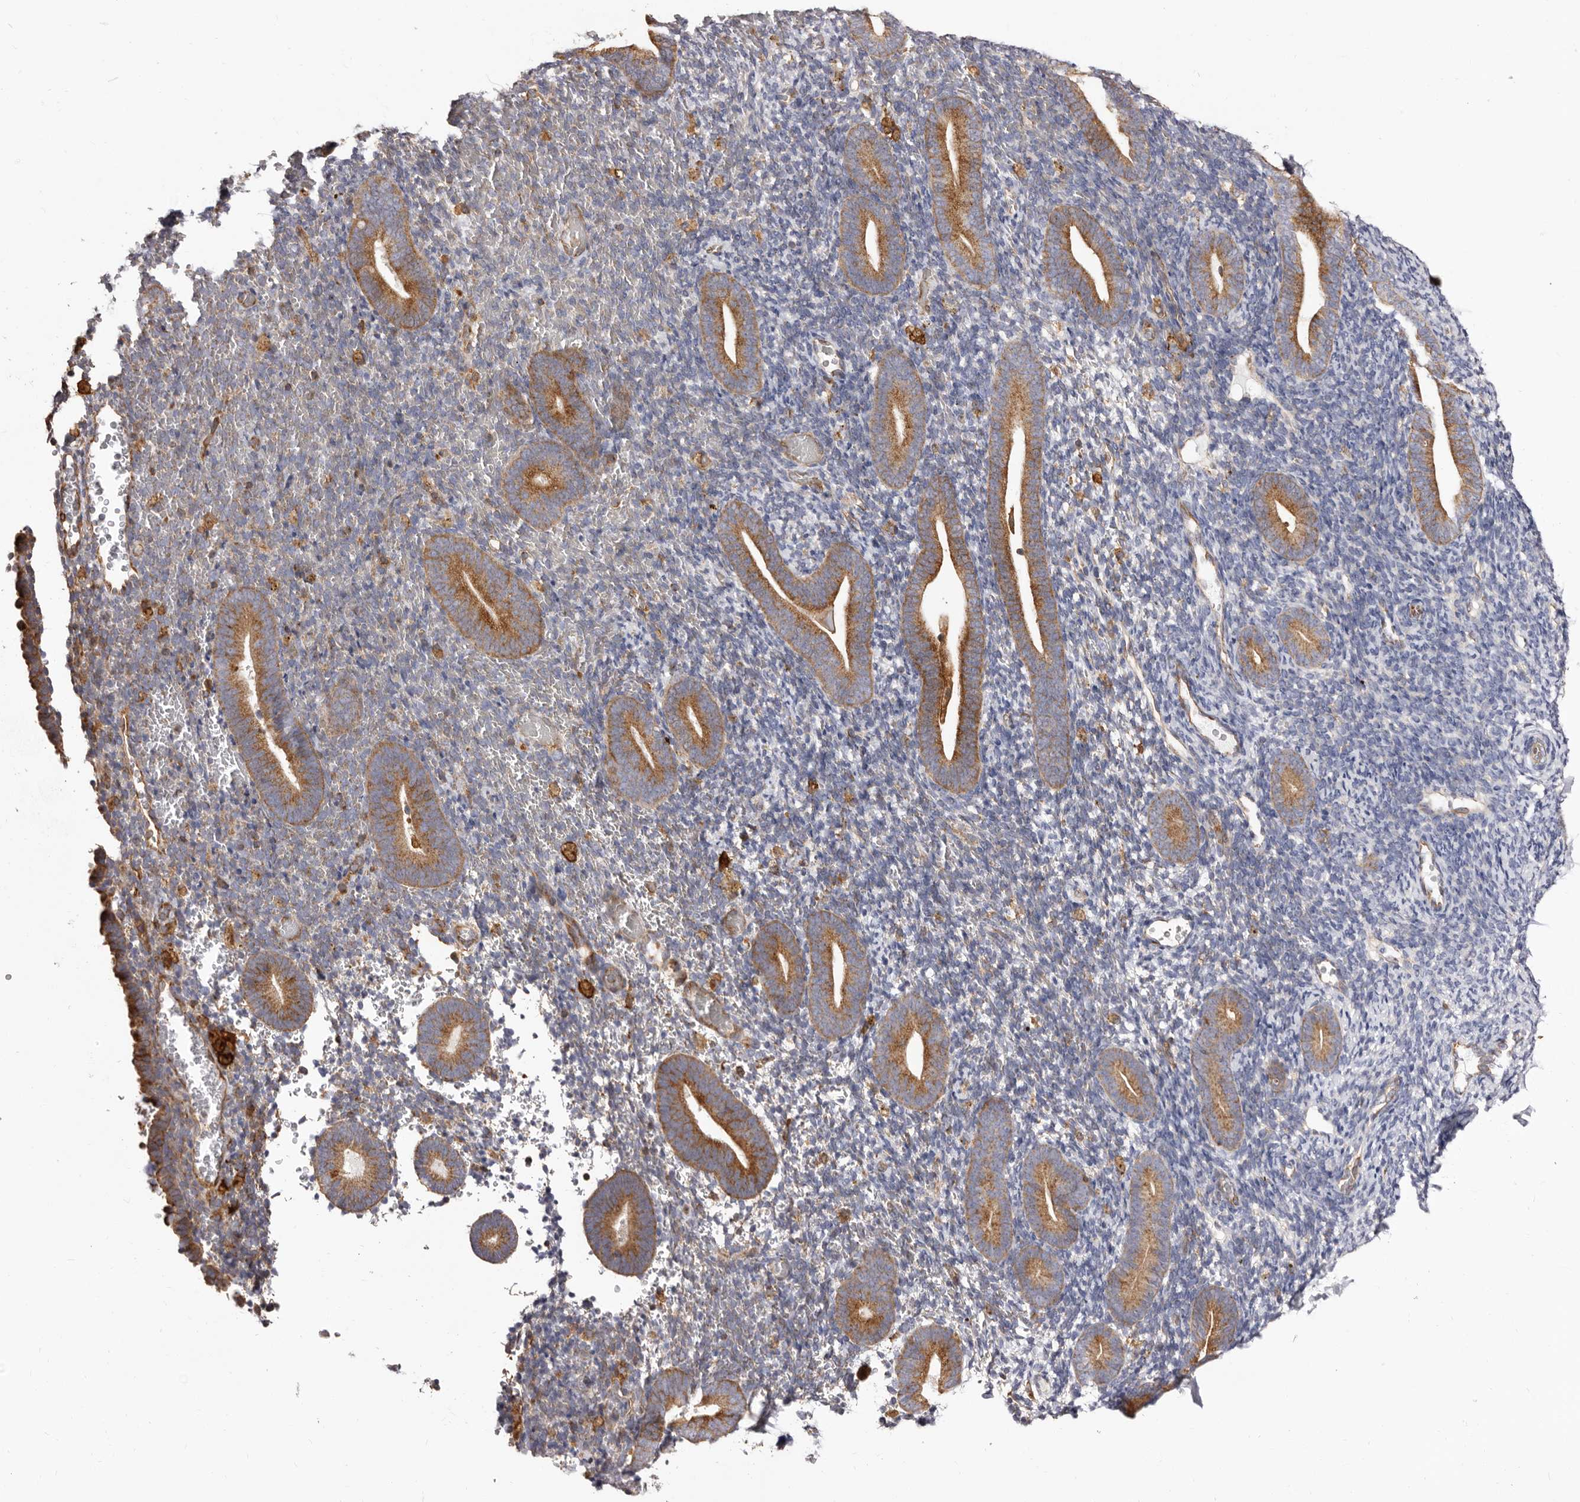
{"staining": {"intensity": "weak", "quantity": "25%-75%", "location": "cytoplasmic/membranous"}, "tissue": "endometrium", "cell_type": "Cells in endometrial stroma", "image_type": "normal", "snomed": [{"axis": "morphology", "description": "Normal tissue, NOS"}, {"axis": "topography", "description": "Endometrium"}], "caption": "A photomicrograph of human endometrium stained for a protein reveals weak cytoplasmic/membranous brown staining in cells in endometrial stroma. (IHC, brightfield microscopy, high magnification).", "gene": "COQ8B", "patient": {"sex": "female", "age": 51}}